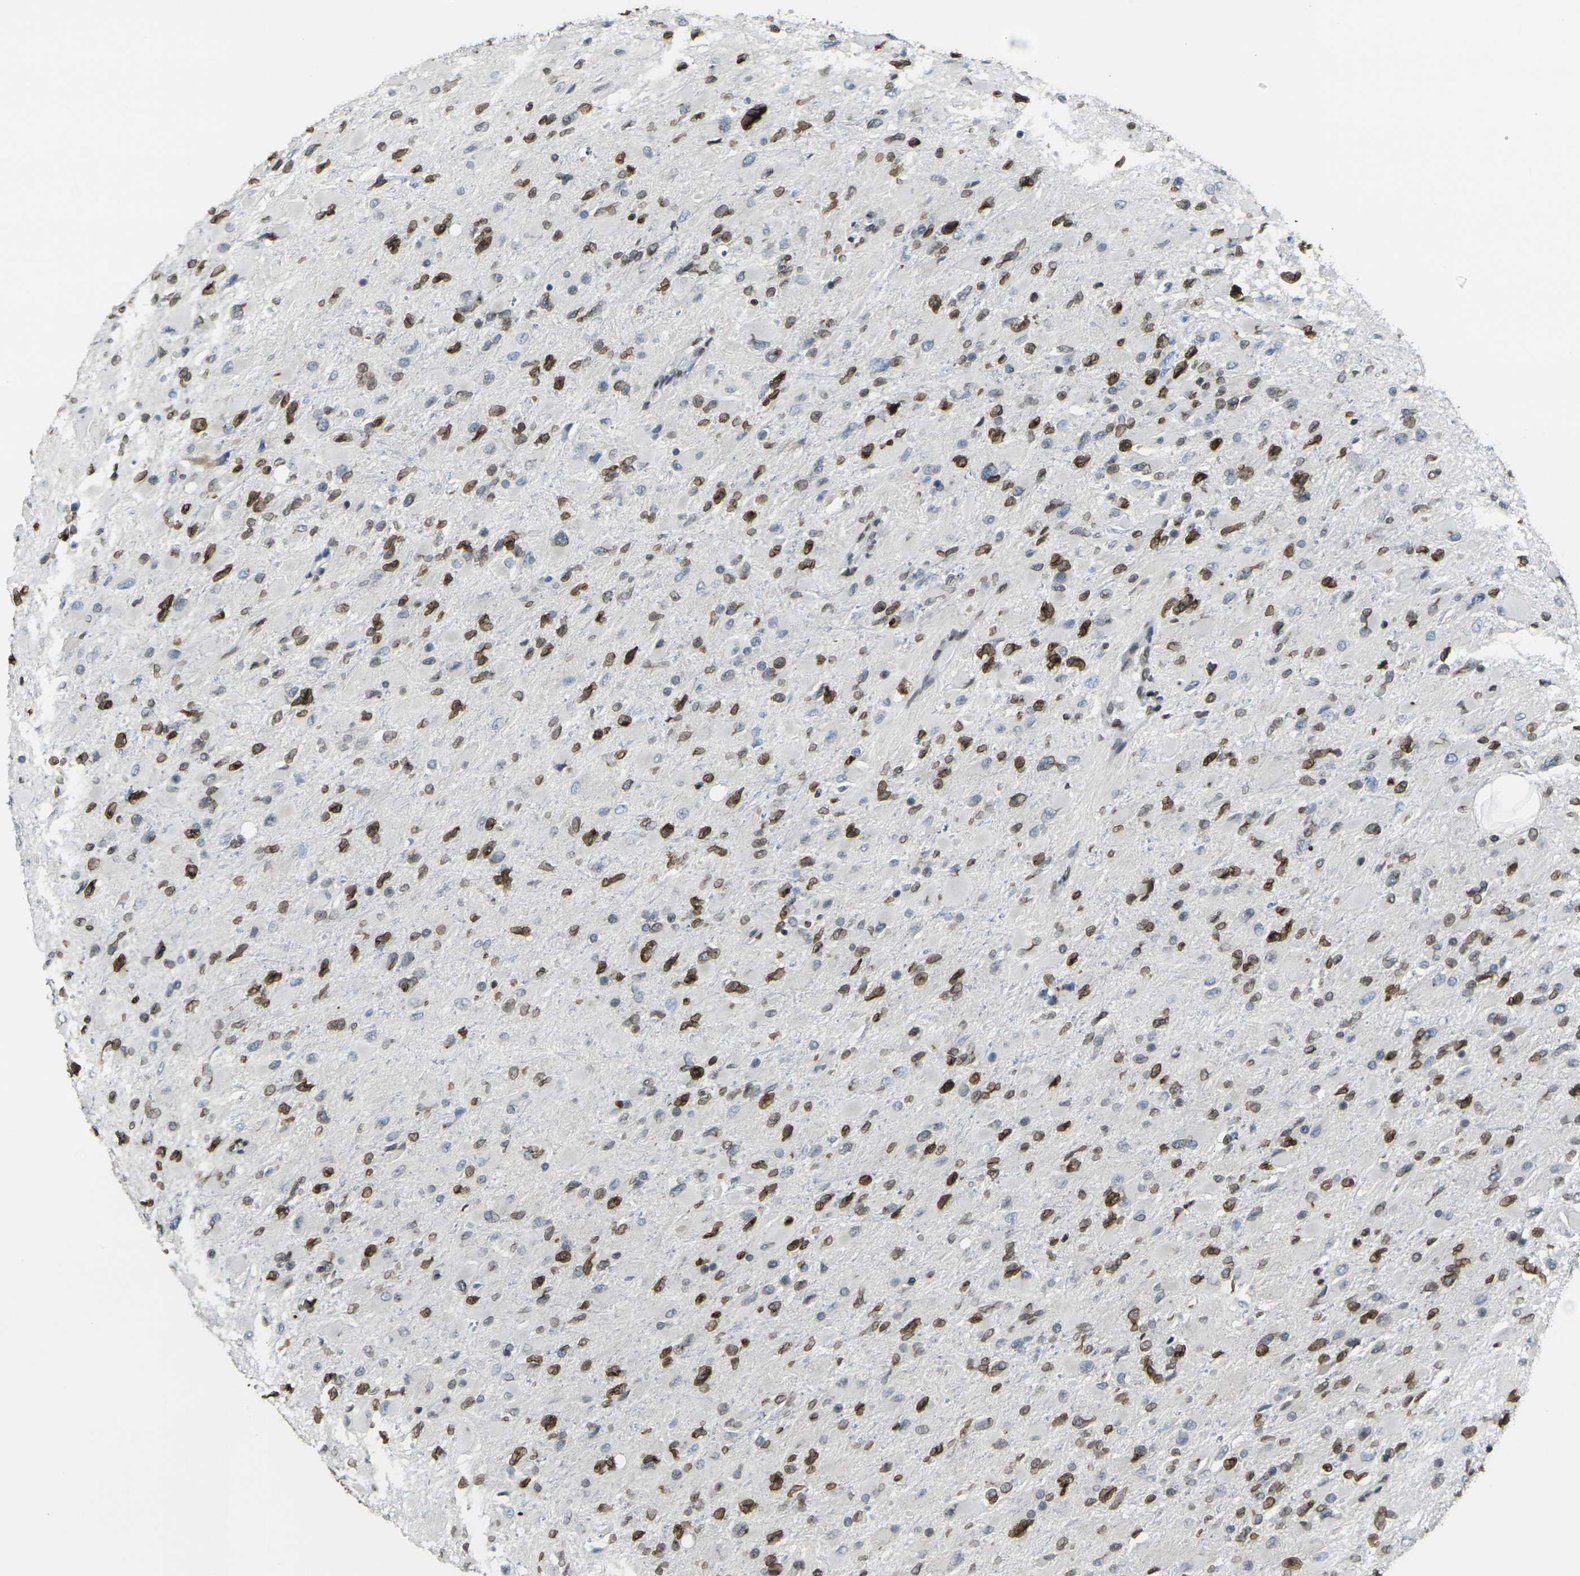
{"staining": {"intensity": "strong", "quantity": "25%-75%", "location": "nuclear"}, "tissue": "glioma", "cell_type": "Tumor cells", "image_type": "cancer", "snomed": [{"axis": "morphology", "description": "Glioma, malignant, High grade"}, {"axis": "topography", "description": "Cerebral cortex"}], "caption": "The image demonstrates staining of glioma, revealing strong nuclear protein expression (brown color) within tumor cells. (DAB = brown stain, brightfield microscopy at high magnification).", "gene": "BRDT", "patient": {"sex": "female", "age": 36}}